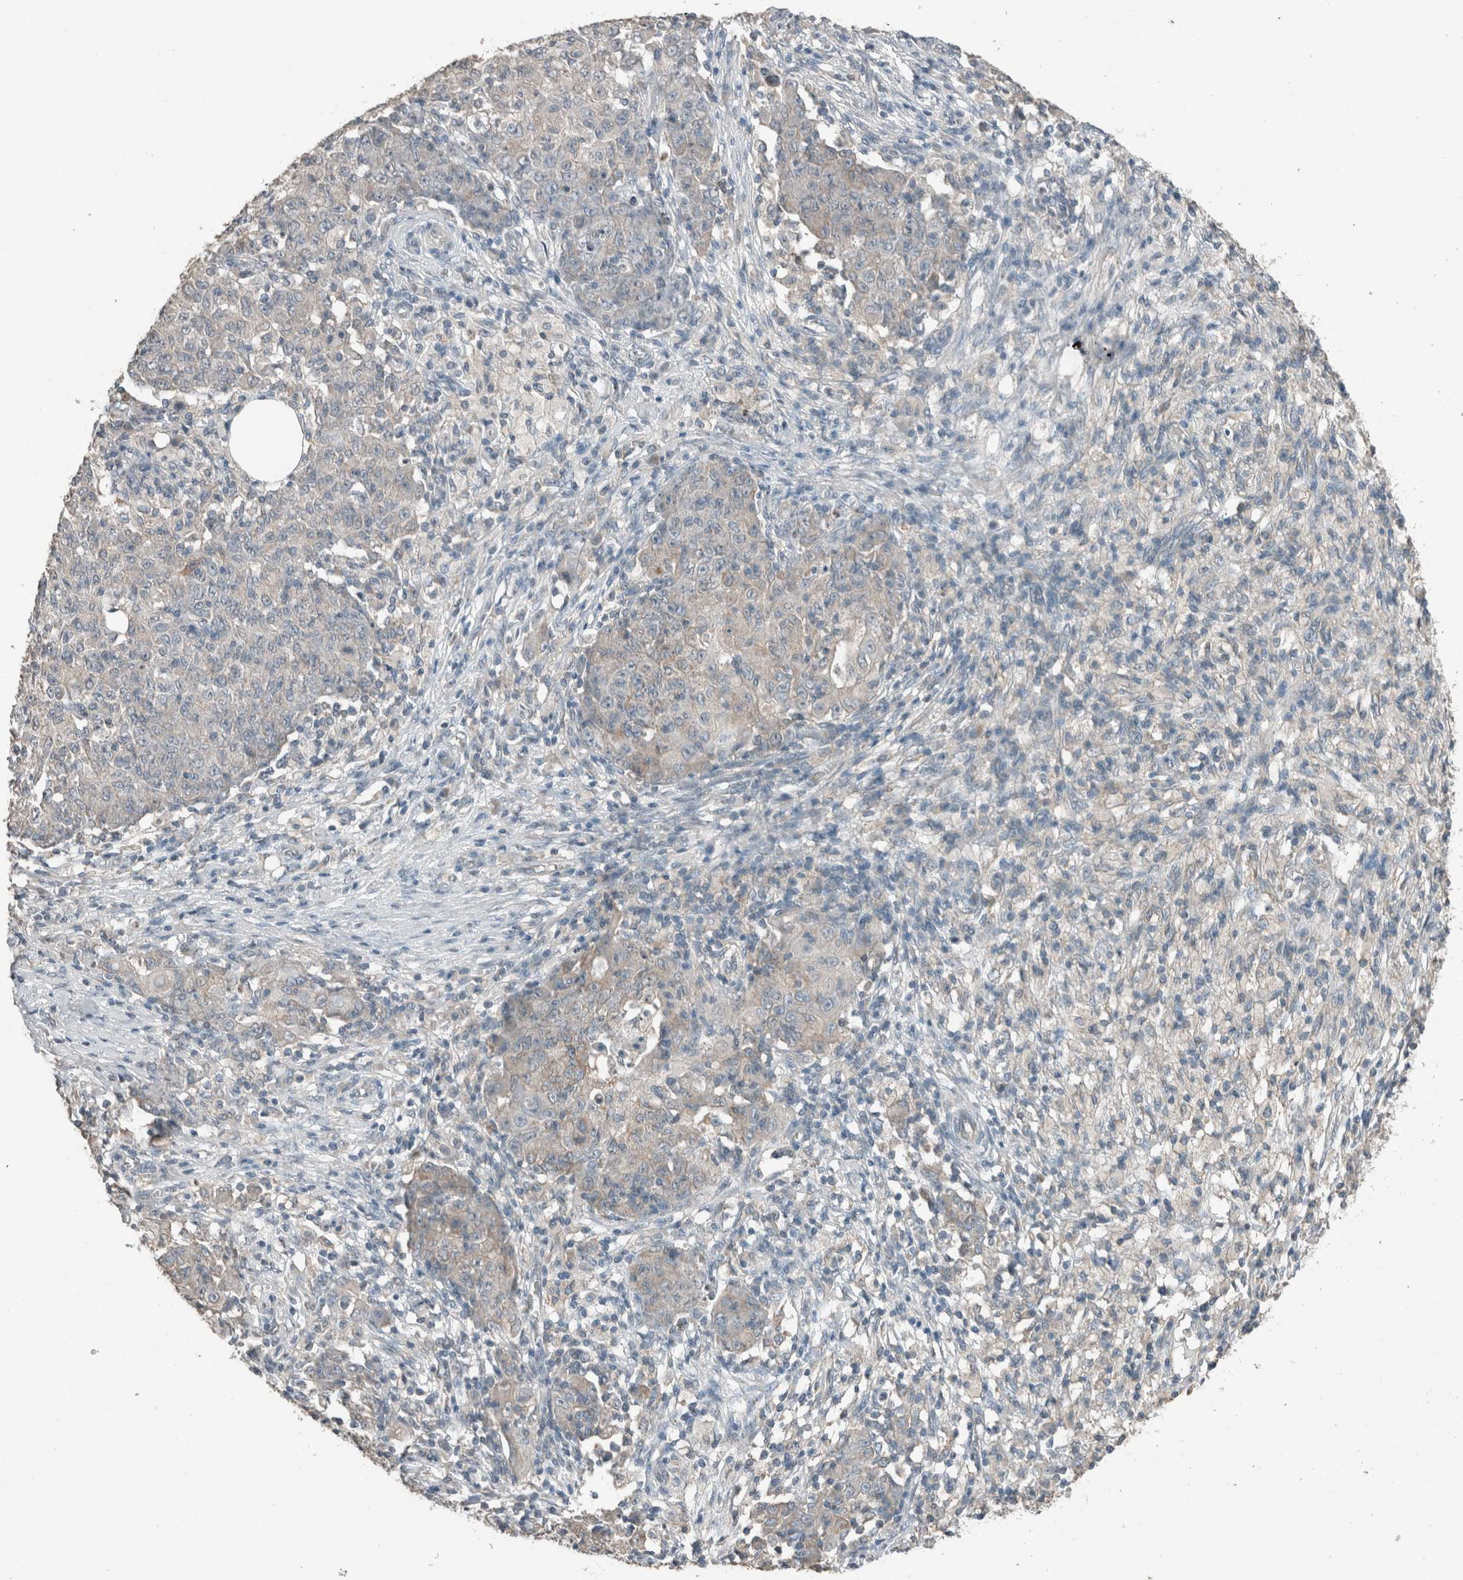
{"staining": {"intensity": "negative", "quantity": "none", "location": "none"}, "tissue": "ovarian cancer", "cell_type": "Tumor cells", "image_type": "cancer", "snomed": [{"axis": "morphology", "description": "Carcinoma, endometroid"}, {"axis": "topography", "description": "Ovary"}], "caption": "A high-resolution micrograph shows IHC staining of endometroid carcinoma (ovarian), which demonstrates no significant positivity in tumor cells.", "gene": "ACVR2B", "patient": {"sex": "female", "age": 42}}